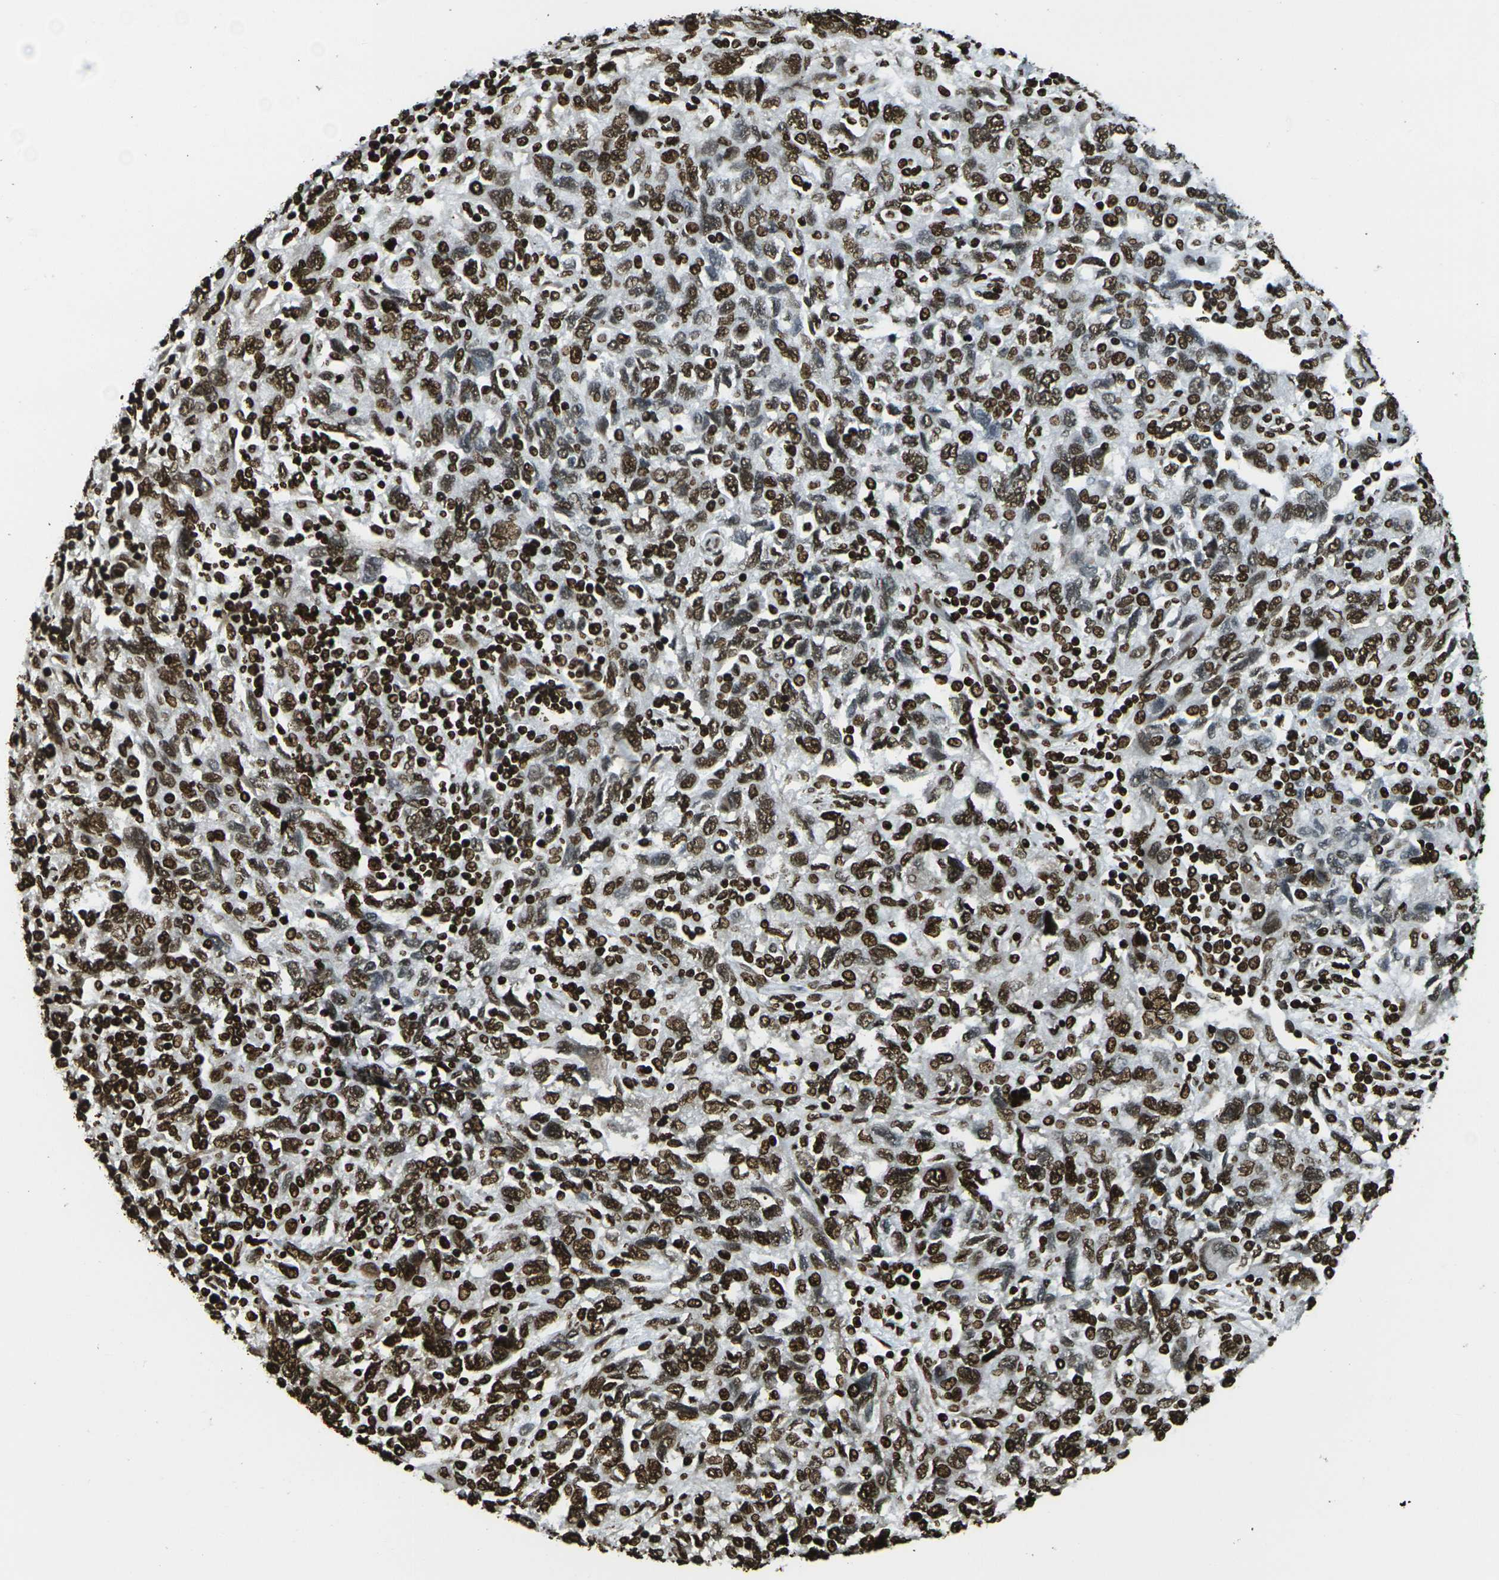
{"staining": {"intensity": "strong", "quantity": ">75%", "location": "nuclear"}, "tissue": "ovarian cancer", "cell_type": "Tumor cells", "image_type": "cancer", "snomed": [{"axis": "morphology", "description": "Carcinoma, NOS"}, {"axis": "morphology", "description": "Cystadenocarcinoma, serous, NOS"}, {"axis": "topography", "description": "Ovary"}], "caption": "Immunohistochemistry (IHC) (DAB) staining of human ovarian cancer reveals strong nuclear protein expression in about >75% of tumor cells.", "gene": "H1-2", "patient": {"sex": "female", "age": 69}}